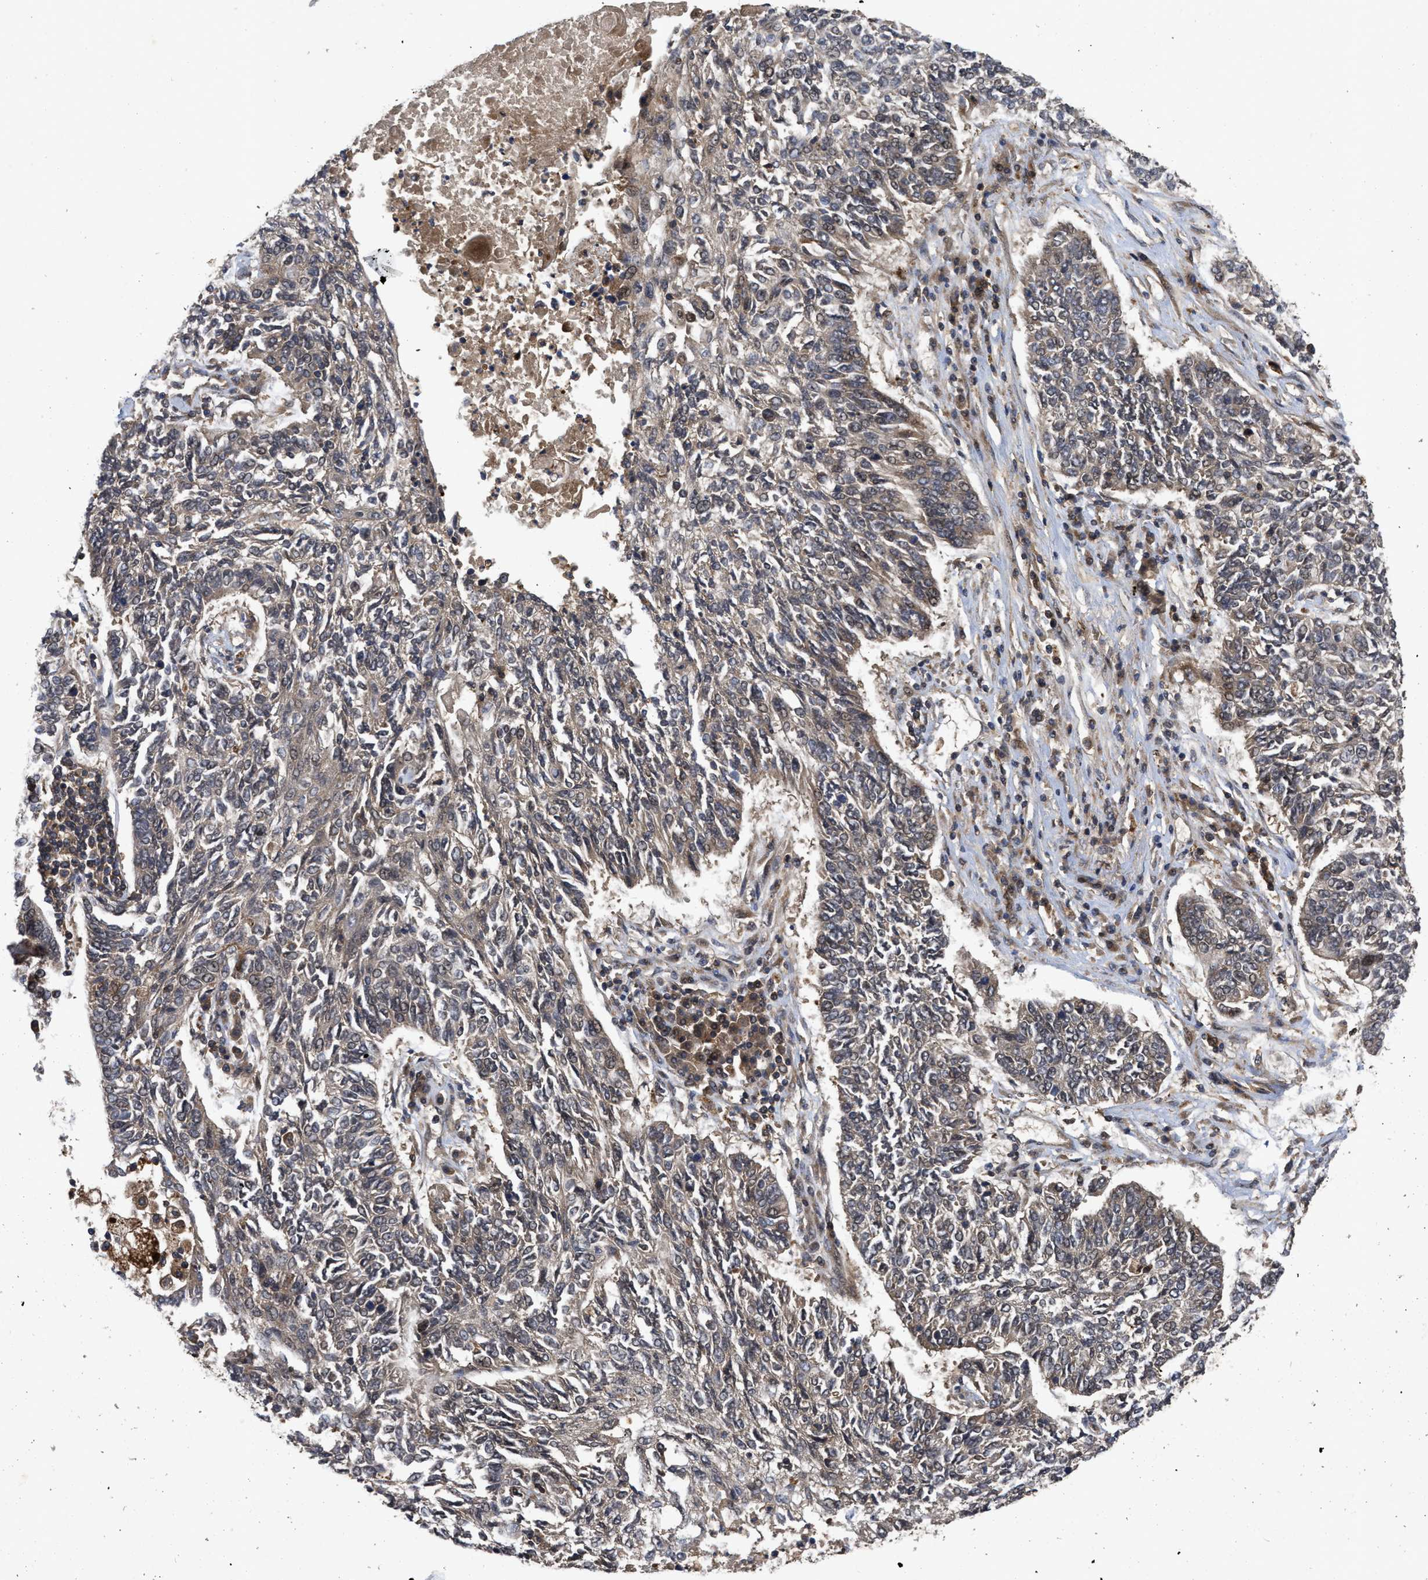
{"staining": {"intensity": "weak", "quantity": ">75%", "location": "cytoplasmic/membranous"}, "tissue": "lung cancer", "cell_type": "Tumor cells", "image_type": "cancer", "snomed": [{"axis": "morphology", "description": "Normal tissue, NOS"}, {"axis": "morphology", "description": "Squamous cell carcinoma, NOS"}, {"axis": "topography", "description": "Cartilage tissue"}, {"axis": "topography", "description": "Bronchus"}, {"axis": "topography", "description": "Lung"}], "caption": "Weak cytoplasmic/membranous positivity is present in approximately >75% of tumor cells in lung cancer.", "gene": "CBR3", "patient": {"sex": "female", "age": 49}}